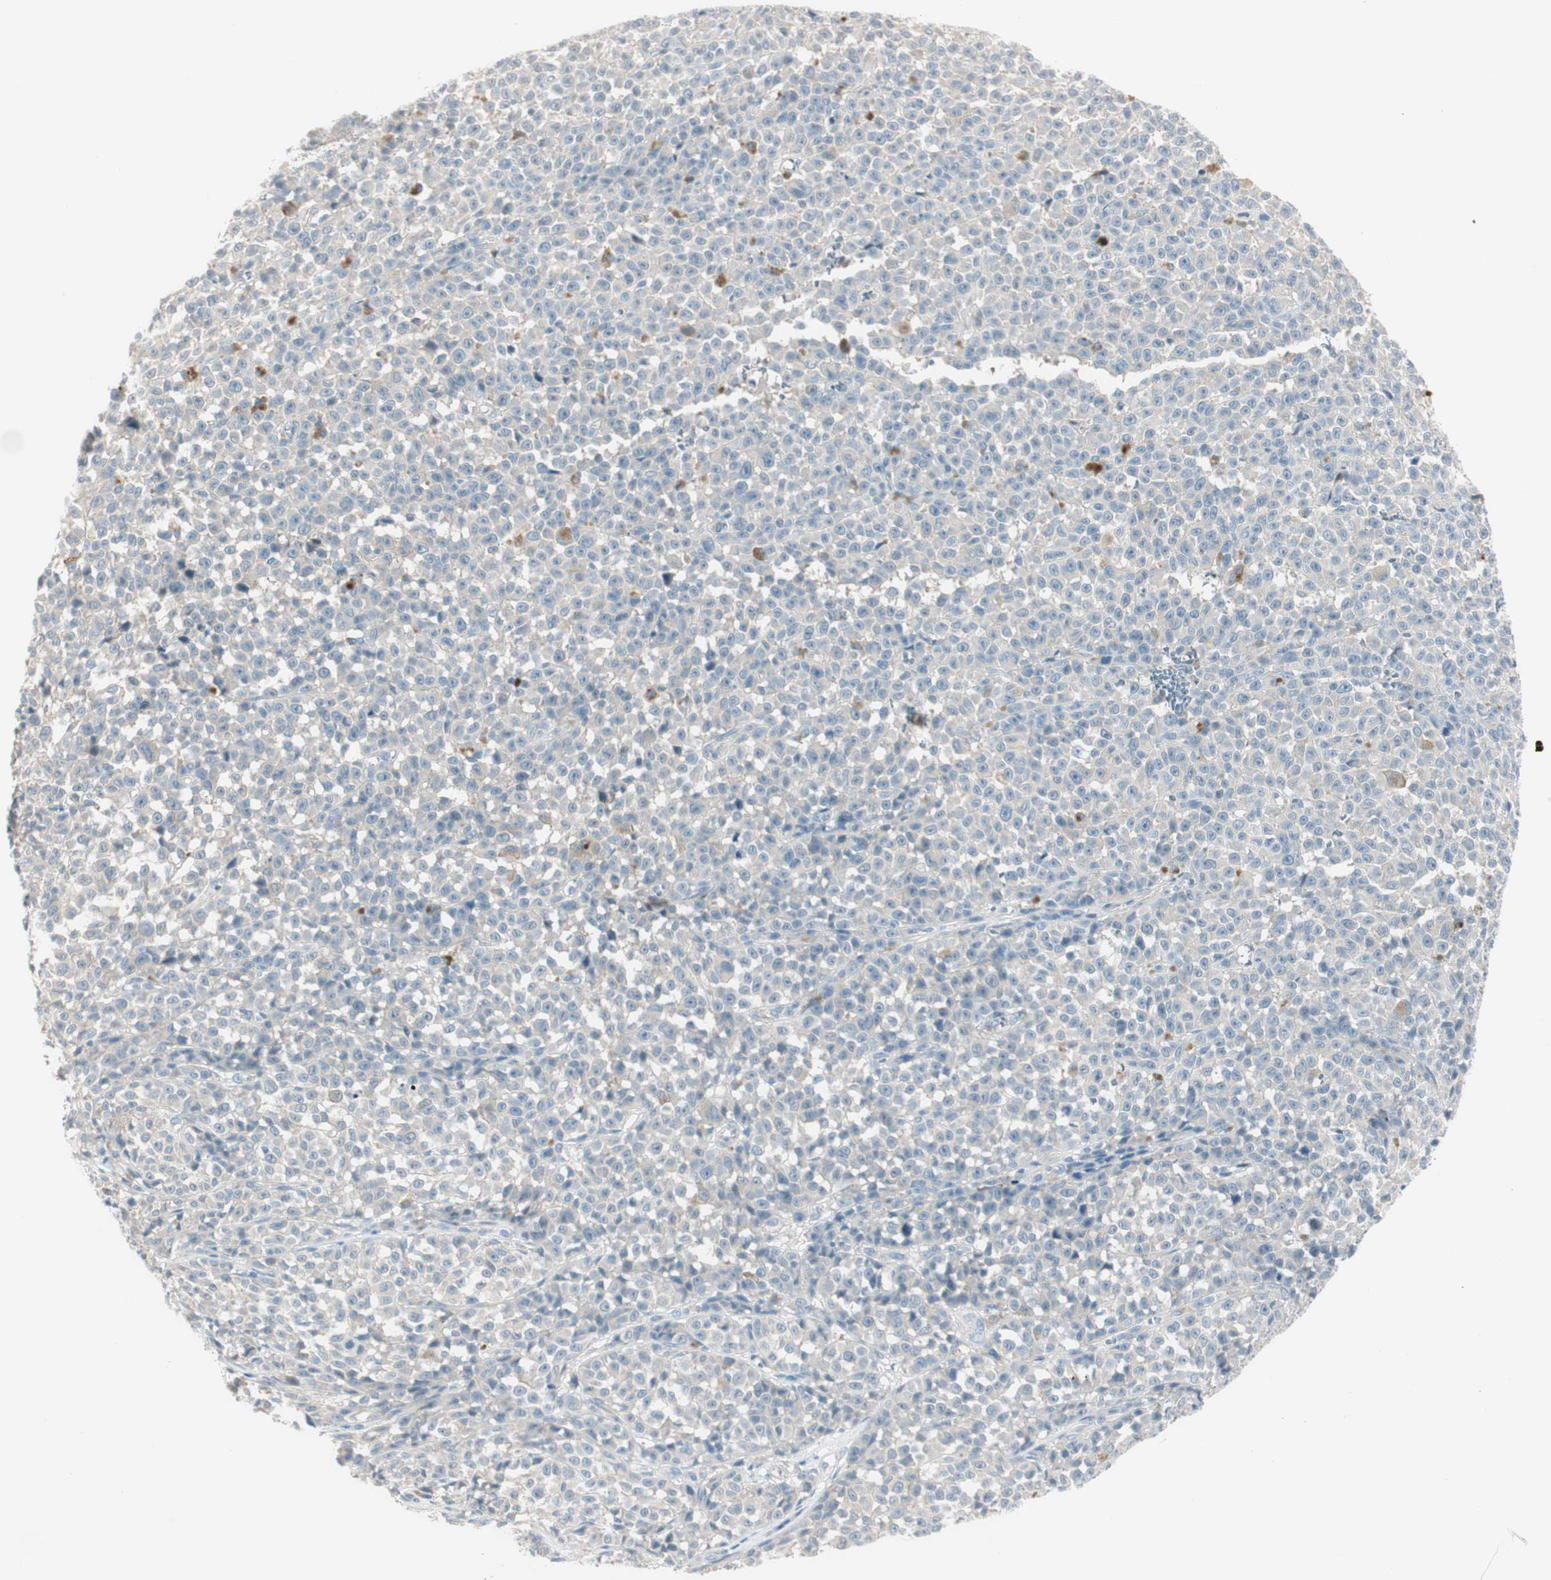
{"staining": {"intensity": "moderate", "quantity": "<25%", "location": "cytoplasmic/membranous"}, "tissue": "melanoma", "cell_type": "Tumor cells", "image_type": "cancer", "snomed": [{"axis": "morphology", "description": "Malignant melanoma, NOS"}, {"axis": "topography", "description": "Skin"}], "caption": "The photomicrograph shows immunohistochemical staining of malignant melanoma. There is moderate cytoplasmic/membranous staining is appreciated in about <25% of tumor cells.", "gene": "MAPRE3", "patient": {"sex": "female", "age": 82}}